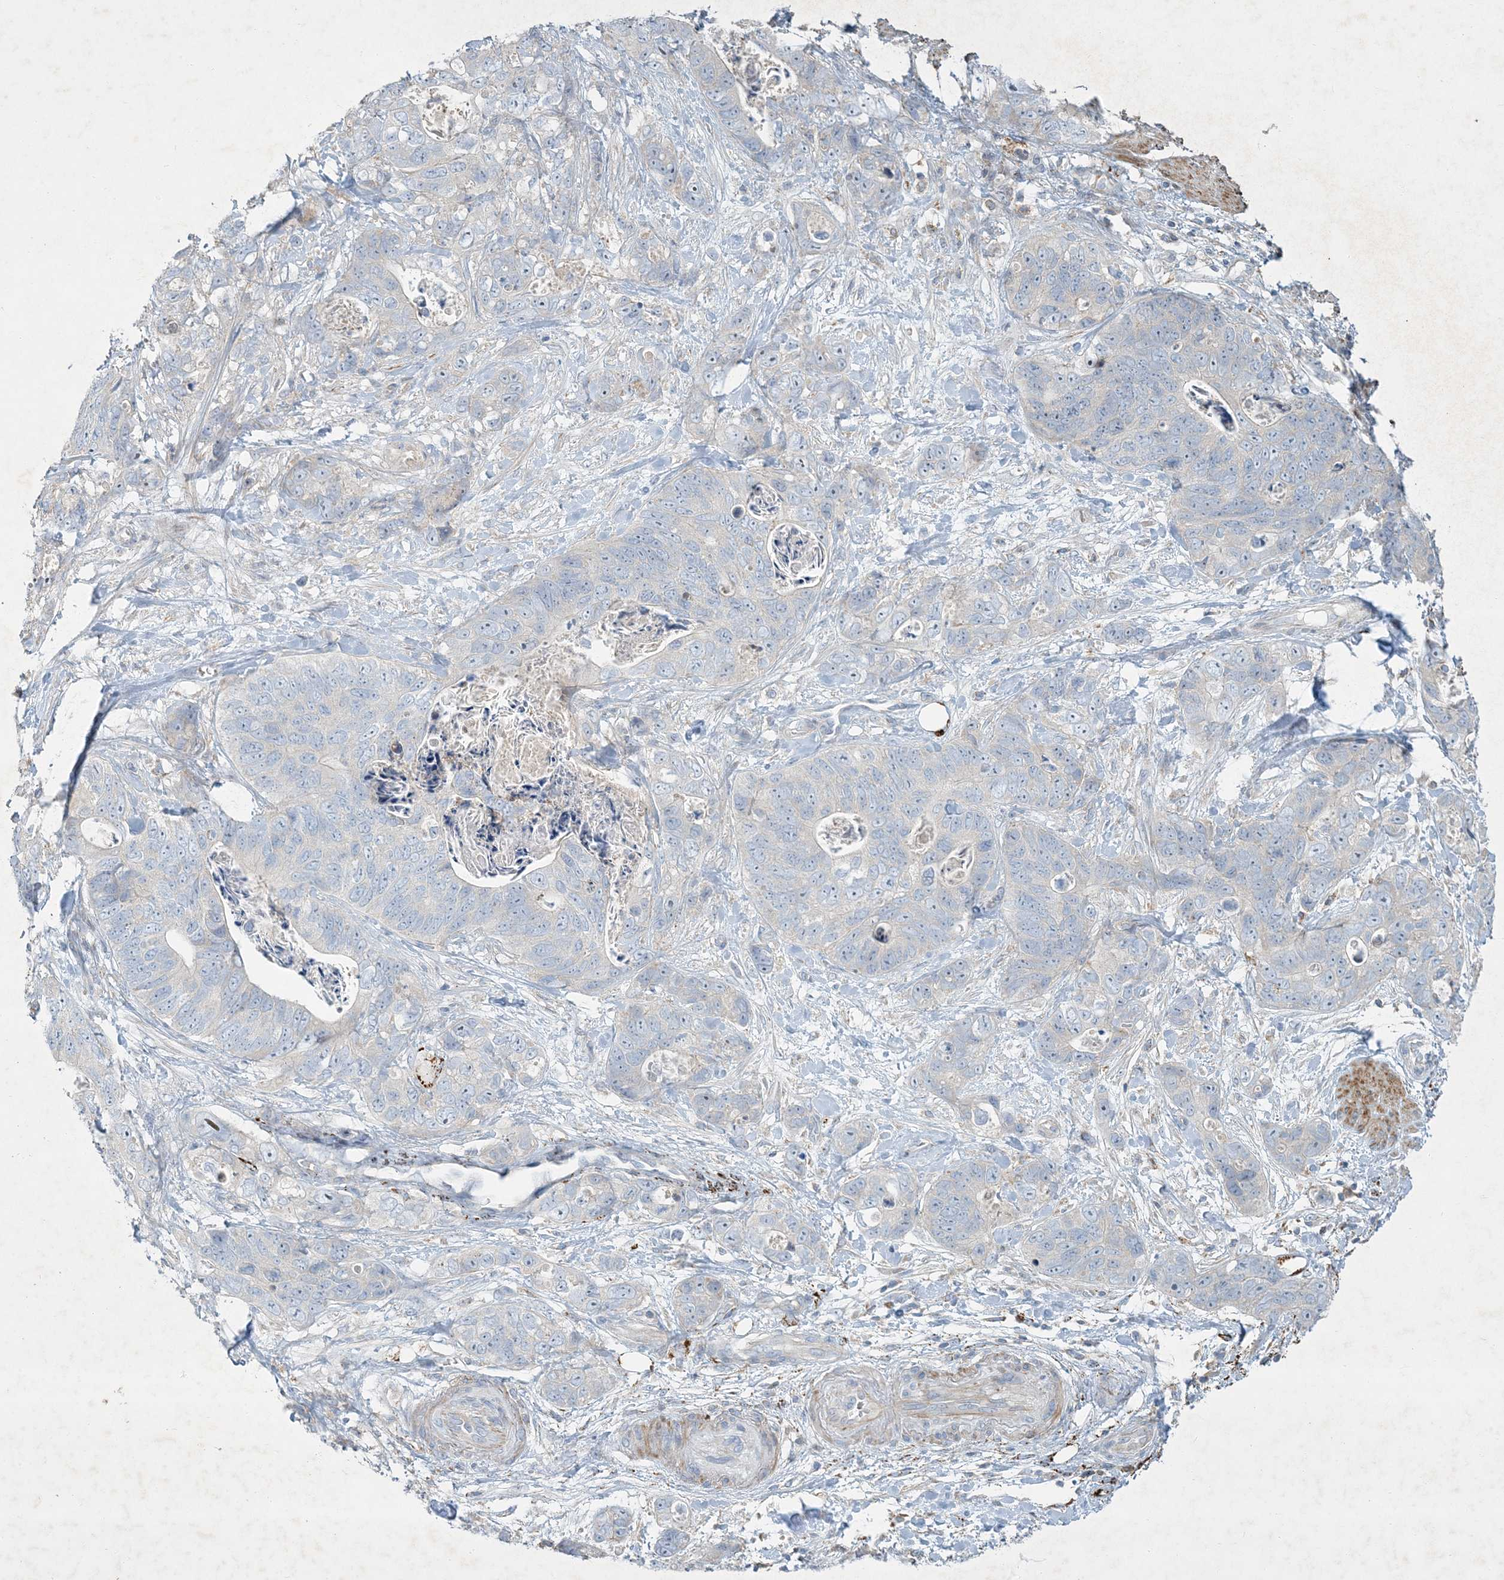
{"staining": {"intensity": "negative", "quantity": "none", "location": "none"}, "tissue": "stomach cancer", "cell_type": "Tumor cells", "image_type": "cancer", "snomed": [{"axis": "morphology", "description": "Normal tissue, NOS"}, {"axis": "morphology", "description": "Adenocarcinoma, NOS"}, {"axis": "topography", "description": "Stomach"}], "caption": "DAB immunohistochemical staining of adenocarcinoma (stomach) shows no significant expression in tumor cells.", "gene": "LTN1", "patient": {"sex": "female", "age": 89}}